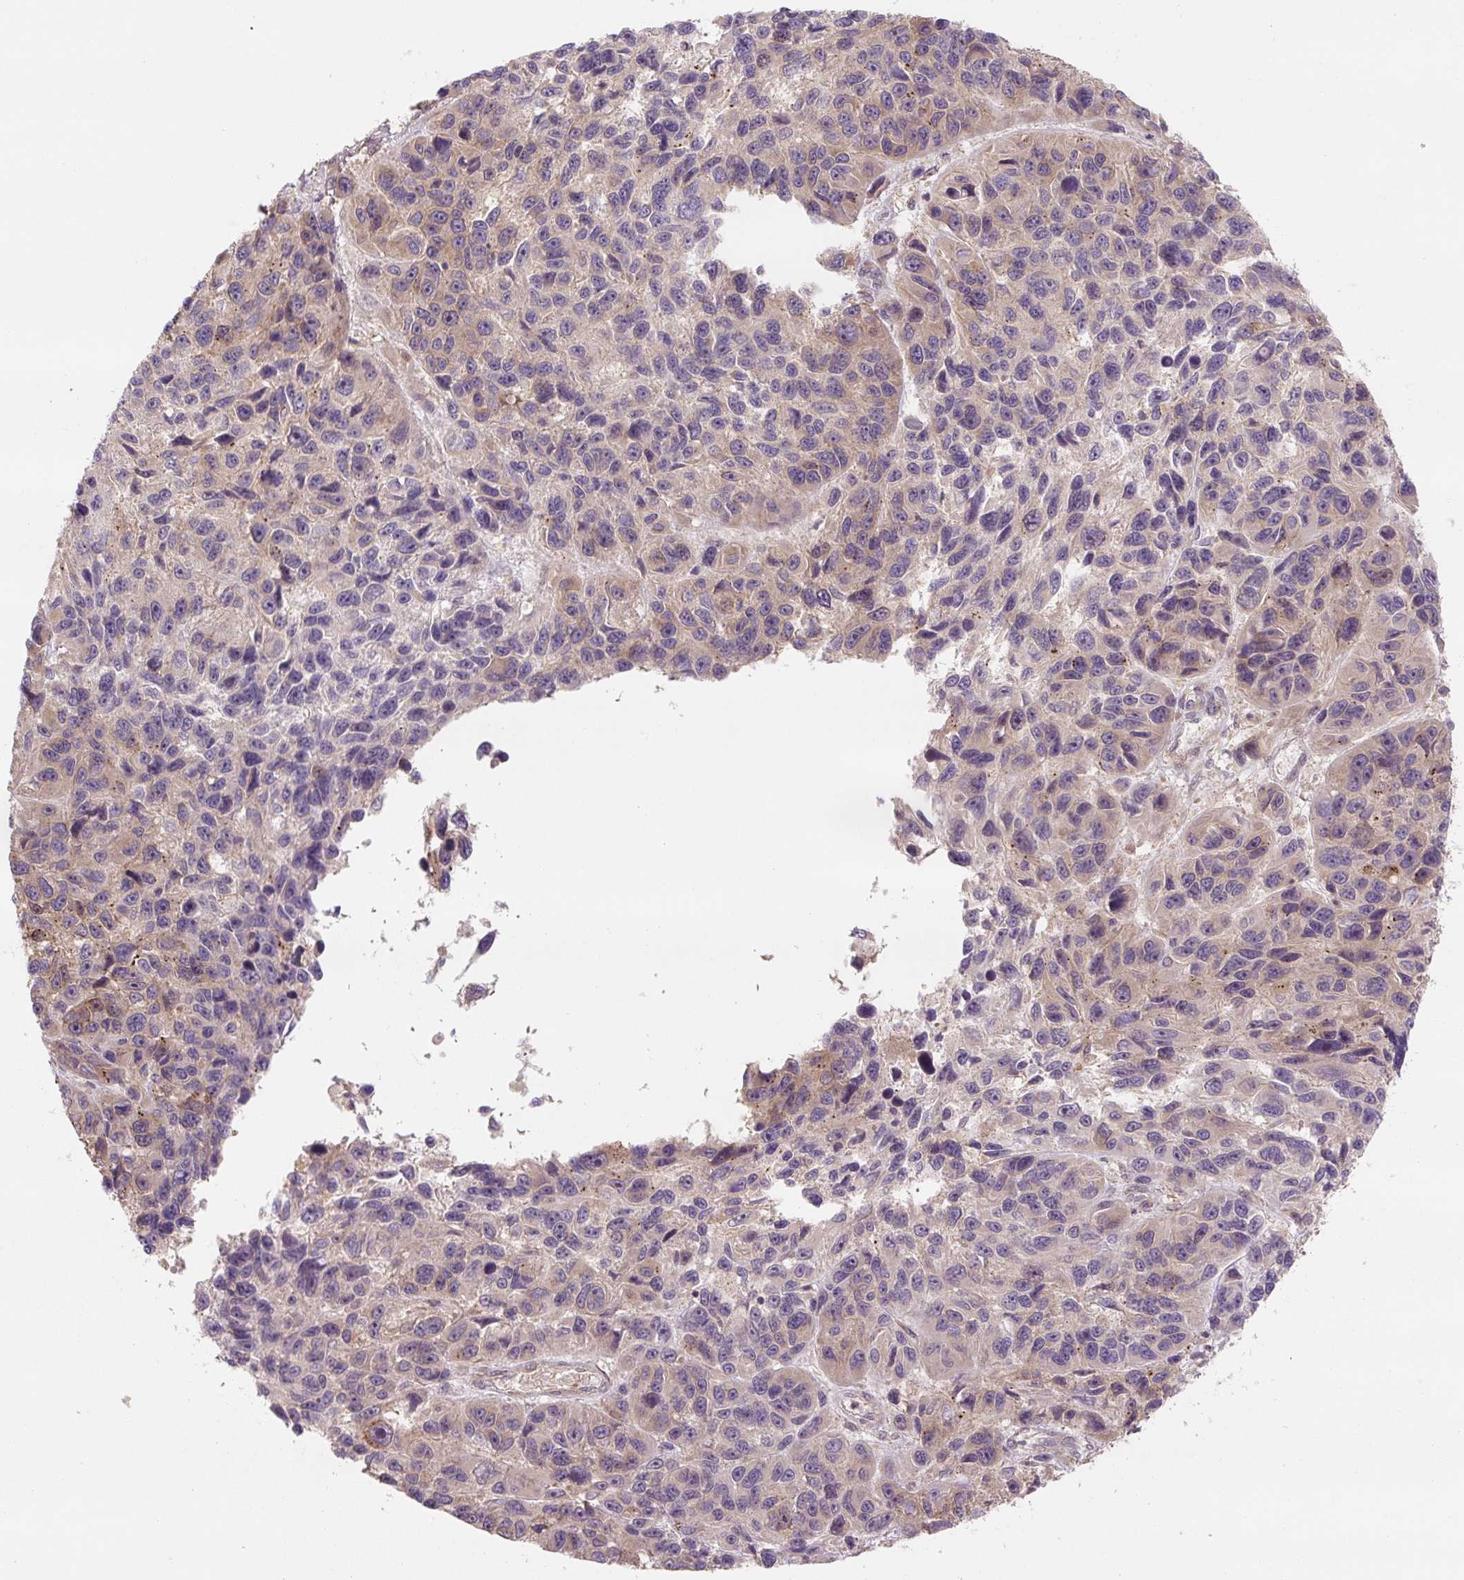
{"staining": {"intensity": "weak", "quantity": "<25%", "location": "cytoplasmic/membranous"}, "tissue": "melanoma", "cell_type": "Tumor cells", "image_type": "cancer", "snomed": [{"axis": "morphology", "description": "Malignant melanoma, NOS"}, {"axis": "topography", "description": "Skin"}], "caption": "Image shows no significant protein staining in tumor cells of melanoma. (Brightfield microscopy of DAB immunohistochemistry at high magnification).", "gene": "C2orf73", "patient": {"sex": "male", "age": 53}}